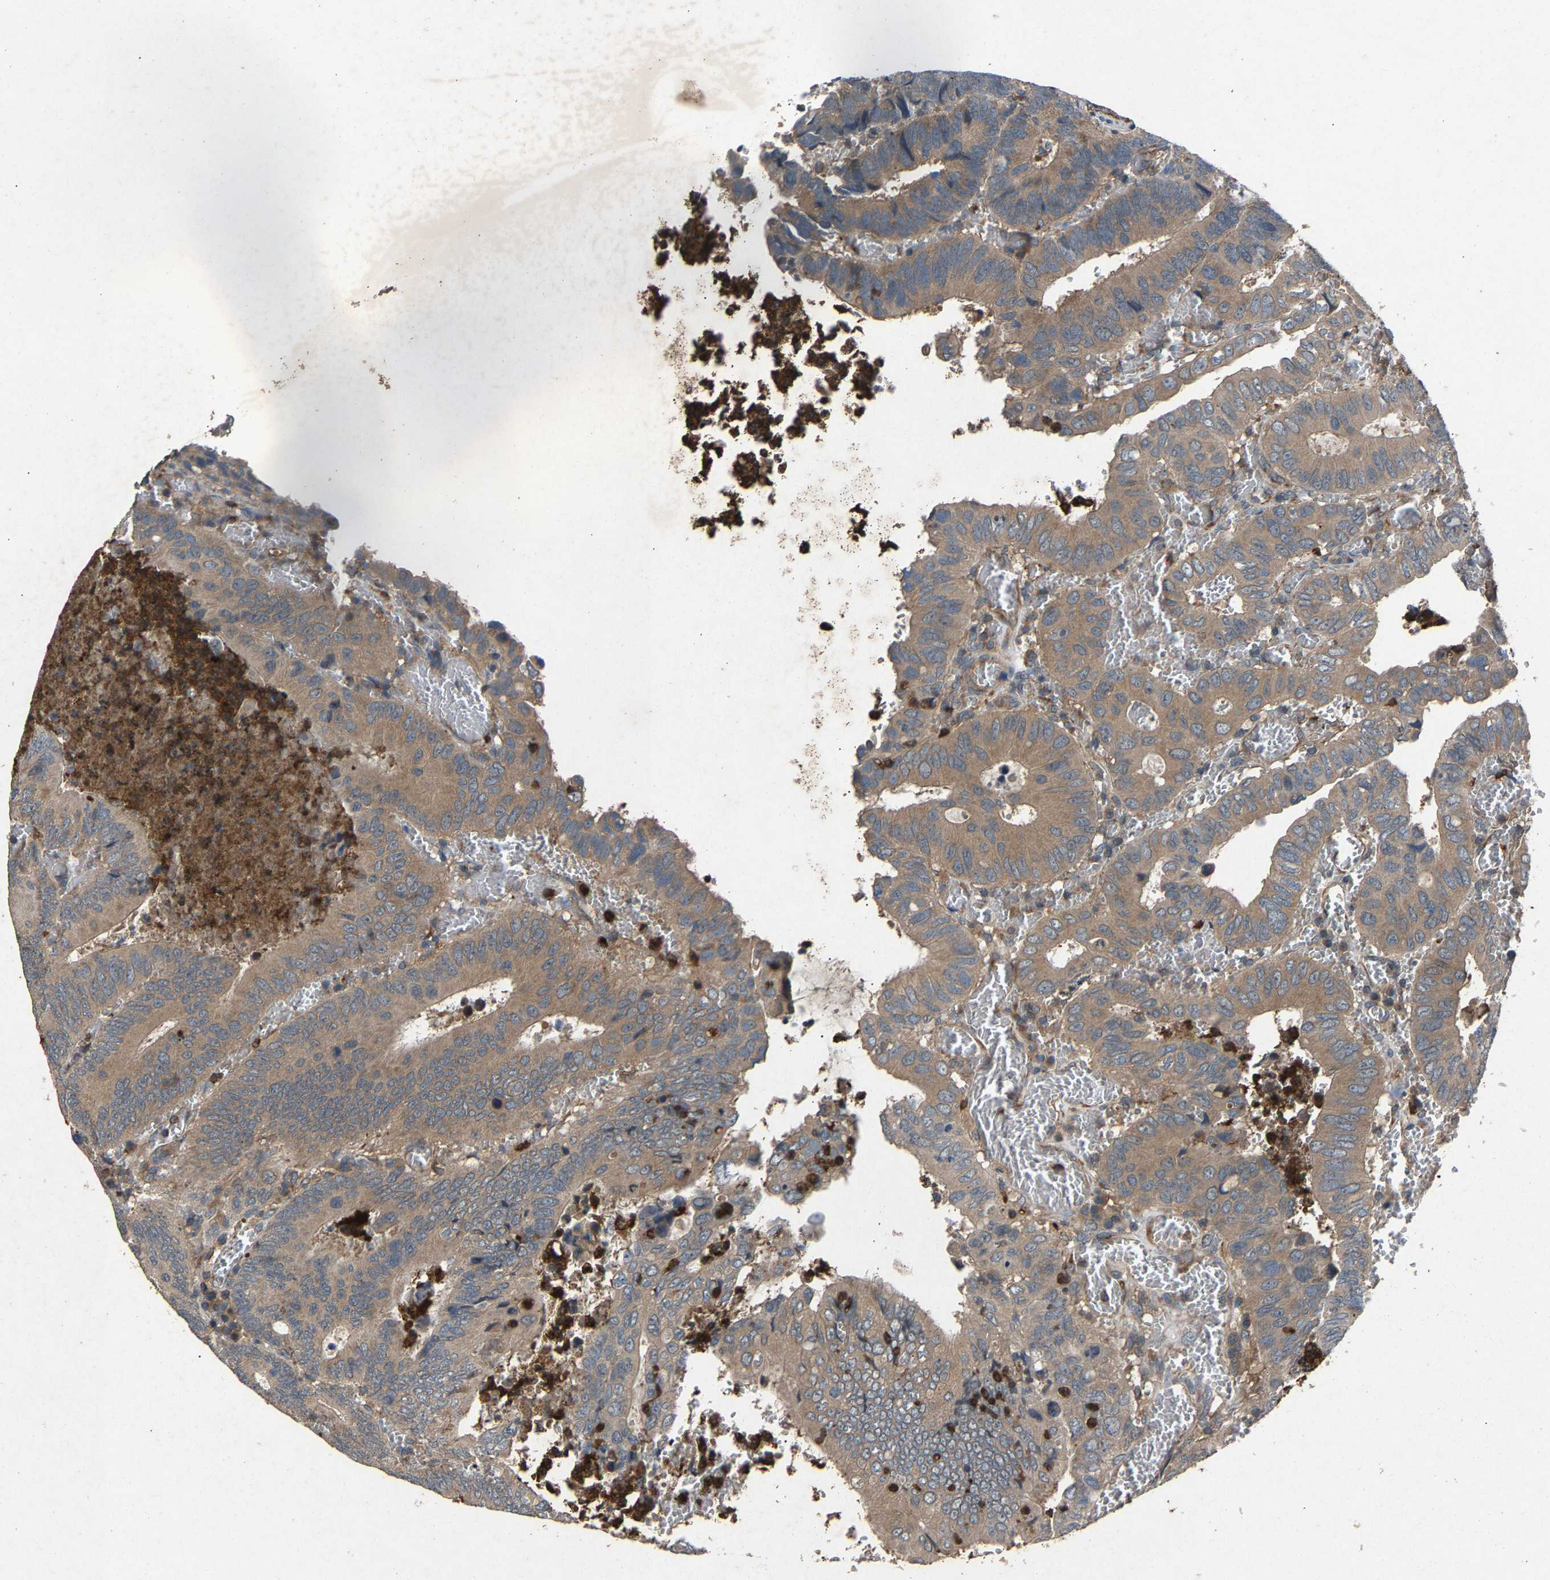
{"staining": {"intensity": "moderate", "quantity": ">75%", "location": "cytoplasmic/membranous"}, "tissue": "colorectal cancer", "cell_type": "Tumor cells", "image_type": "cancer", "snomed": [{"axis": "morphology", "description": "Inflammation, NOS"}, {"axis": "morphology", "description": "Adenocarcinoma, NOS"}, {"axis": "topography", "description": "Colon"}], "caption": "Immunohistochemical staining of human colorectal adenocarcinoma displays medium levels of moderate cytoplasmic/membranous positivity in approximately >75% of tumor cells.", "gene": "PPID", "patient": {"sex": "male", "age": 72}}